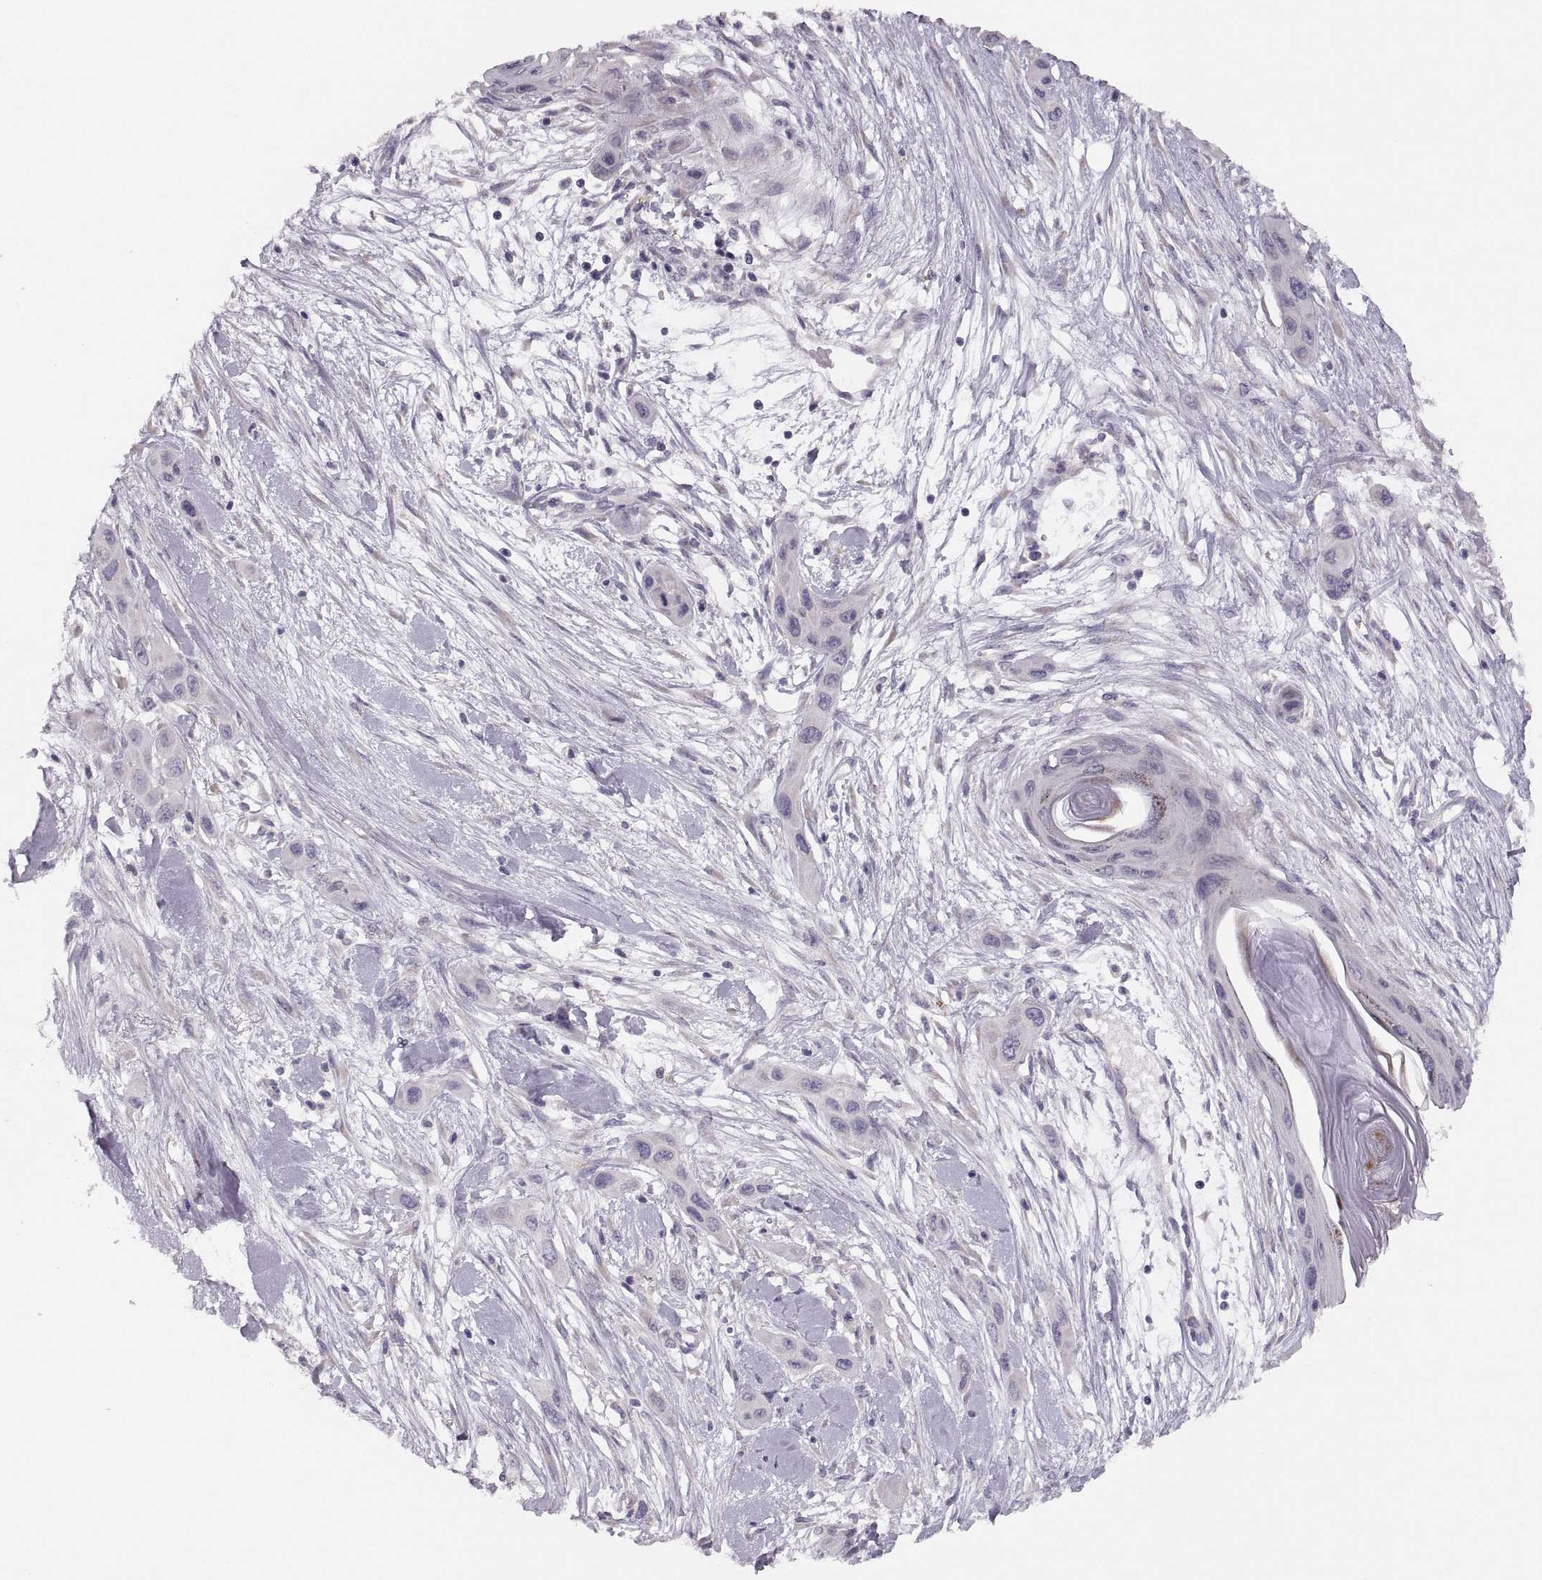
{"staining": {"intensity": "negative", "quantity": "none", "location": "none"}, "tissue": "skin cancer", "cell_type": "Tumor cells", "image_type": "cancer", "snomed": [{"axis": "morphology", "description": "Squamous cell carcinoma, NOS"}, {"axis": "topography", "description": "Skin"}], "caption": "This is a image of IHC staining of skin squamous cell carcinoma, which shows no staining in tumor cells.", "gene": "ADH6", "patient": {"sex": "male", "age": 79}}